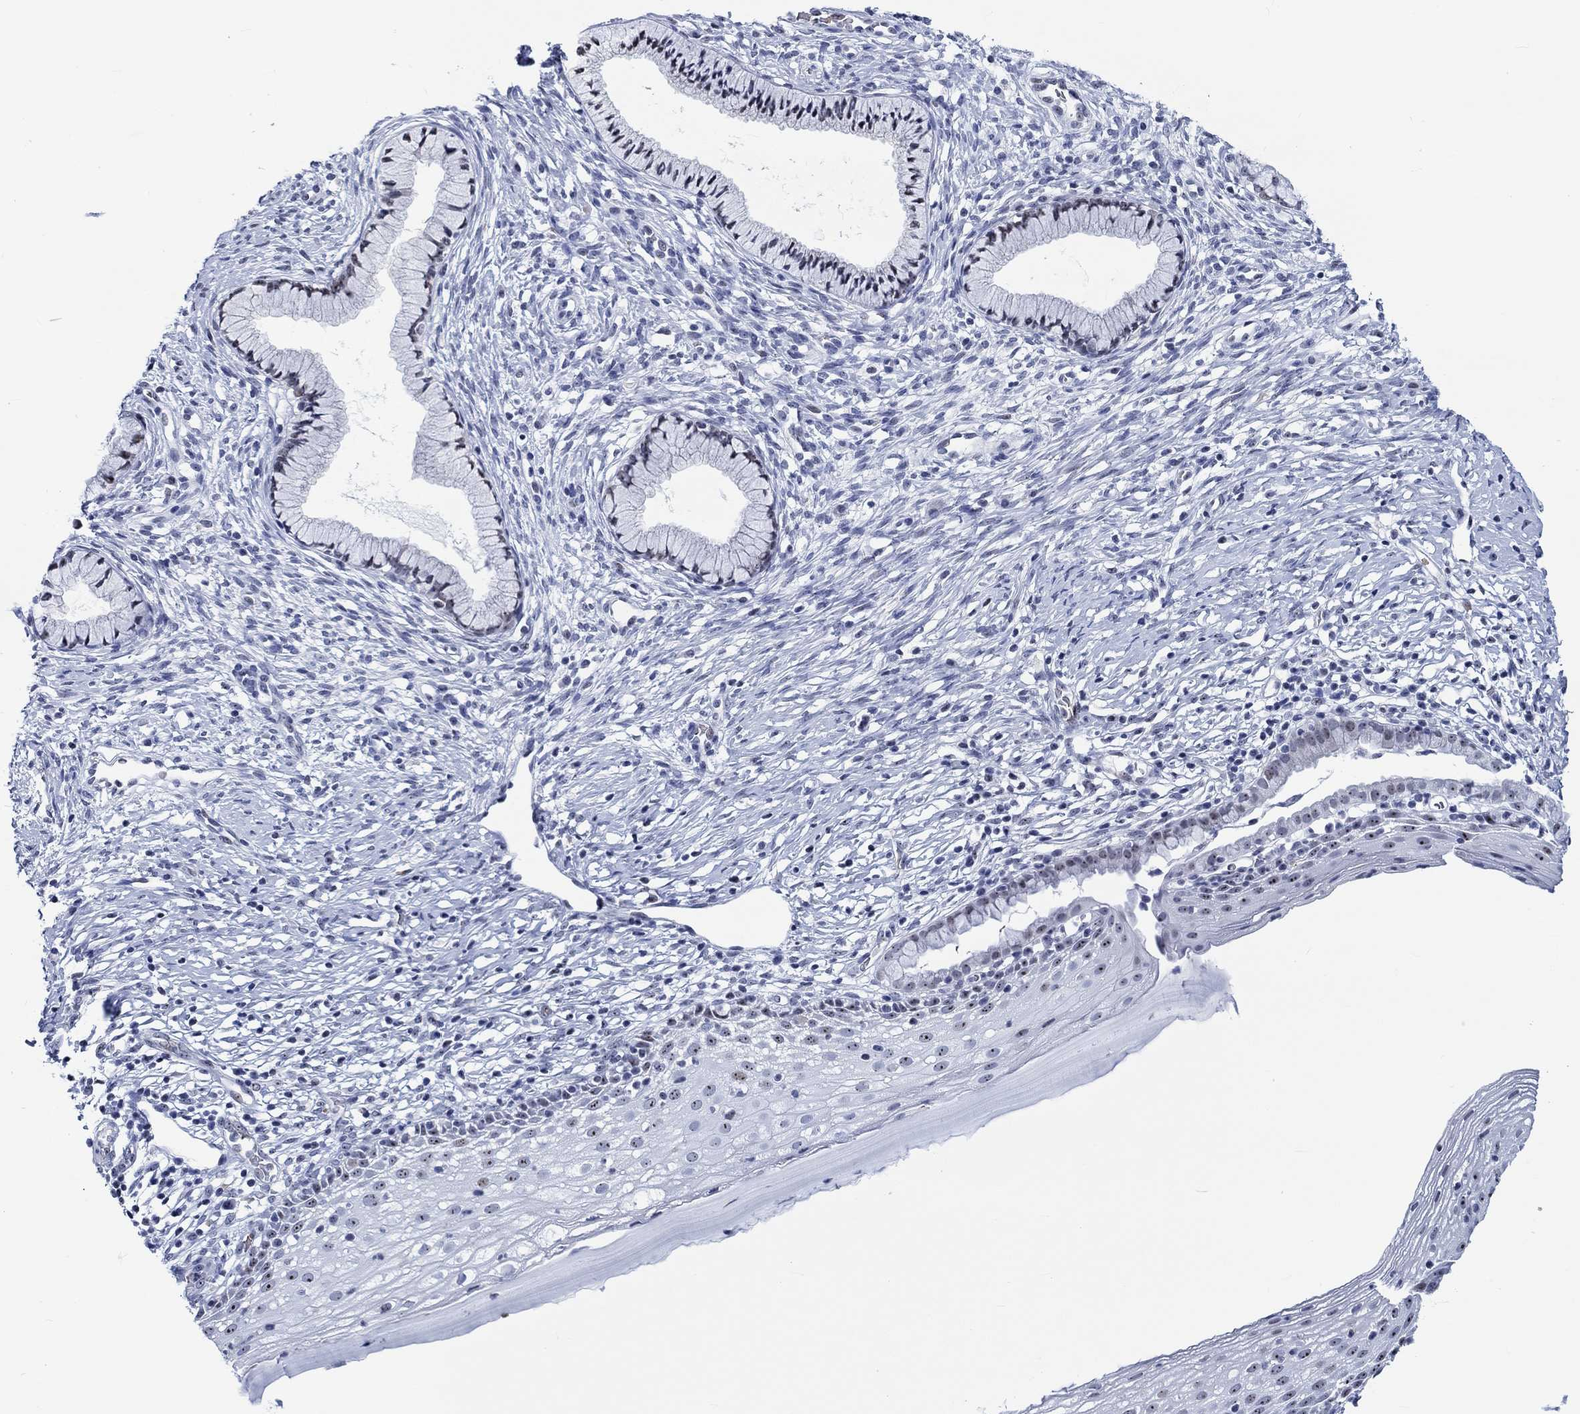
{"staining": {"intensity": "negative", "quantity": "none", "location": "none"}, "tissue": "cervix", "cell_type": "Glandular cells", "image_type": "normal", "snomed": [{"axis": "morphology", "description": "Normal tissue, NOS"}, {"axis": "topography", "description": "Cervix"}], "caption": "An image of human cervix is negative for staining in glandular cells.", "gene": "ZNF446", "patient": {"sex": "female", "age": 39}}